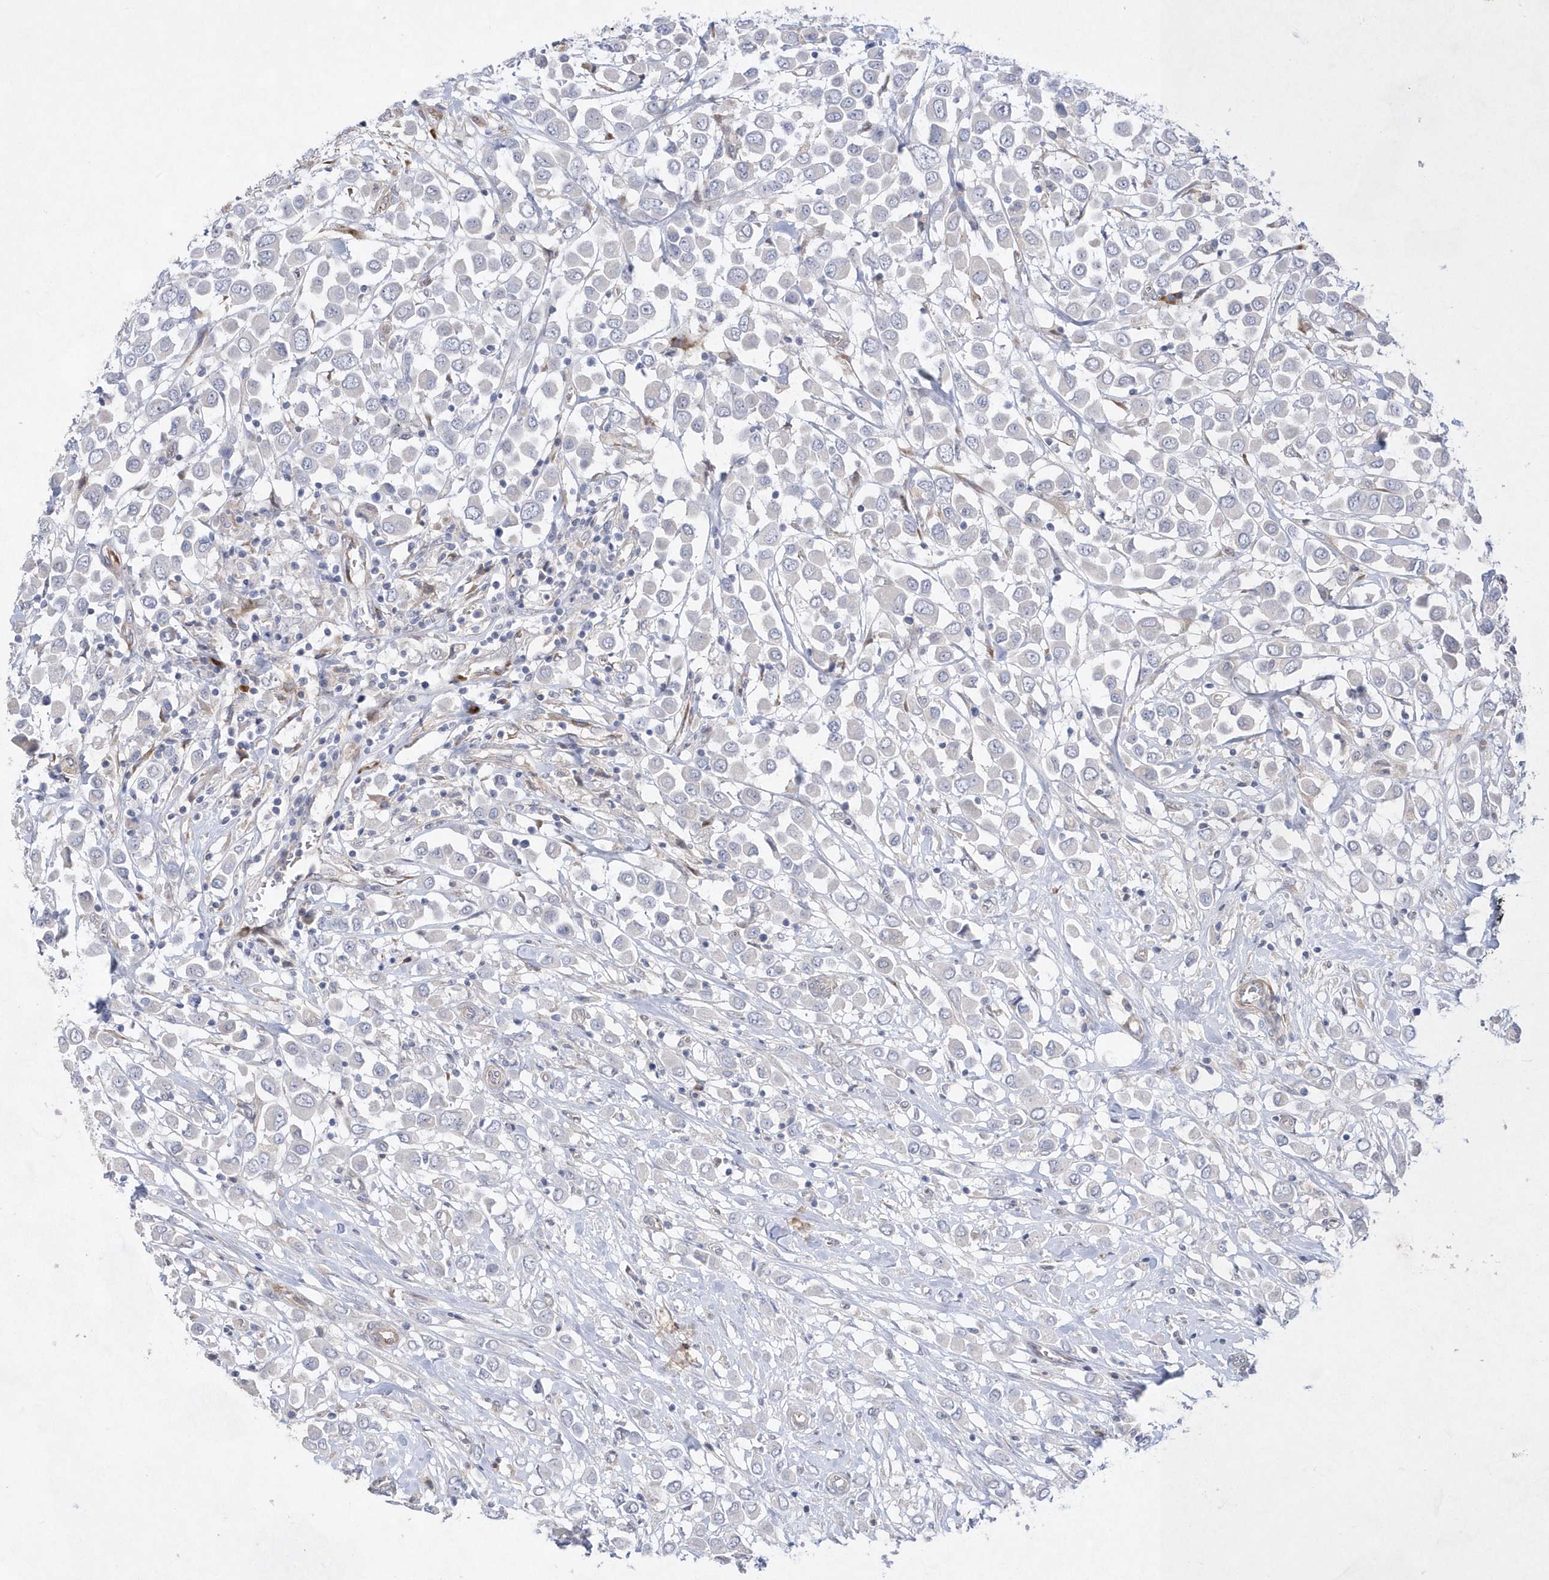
{"staining": {"intensity": "negative", "quantity": "none", "location": "none"}, "tissue": "breast cancer", "cell_type": "Tumor cells", "image_type": "cancer", "snomed": [{"axis": "morphology", "description": "Duct carcinoma"}, {"axis": "topography", "description": "Breast"}], "caption": "An image of human breast invasive ductal carcinoma is negative for staining in tumor cells.", "gene": "TMEM132B", "patient": {"sex": "female", "age": 61}}